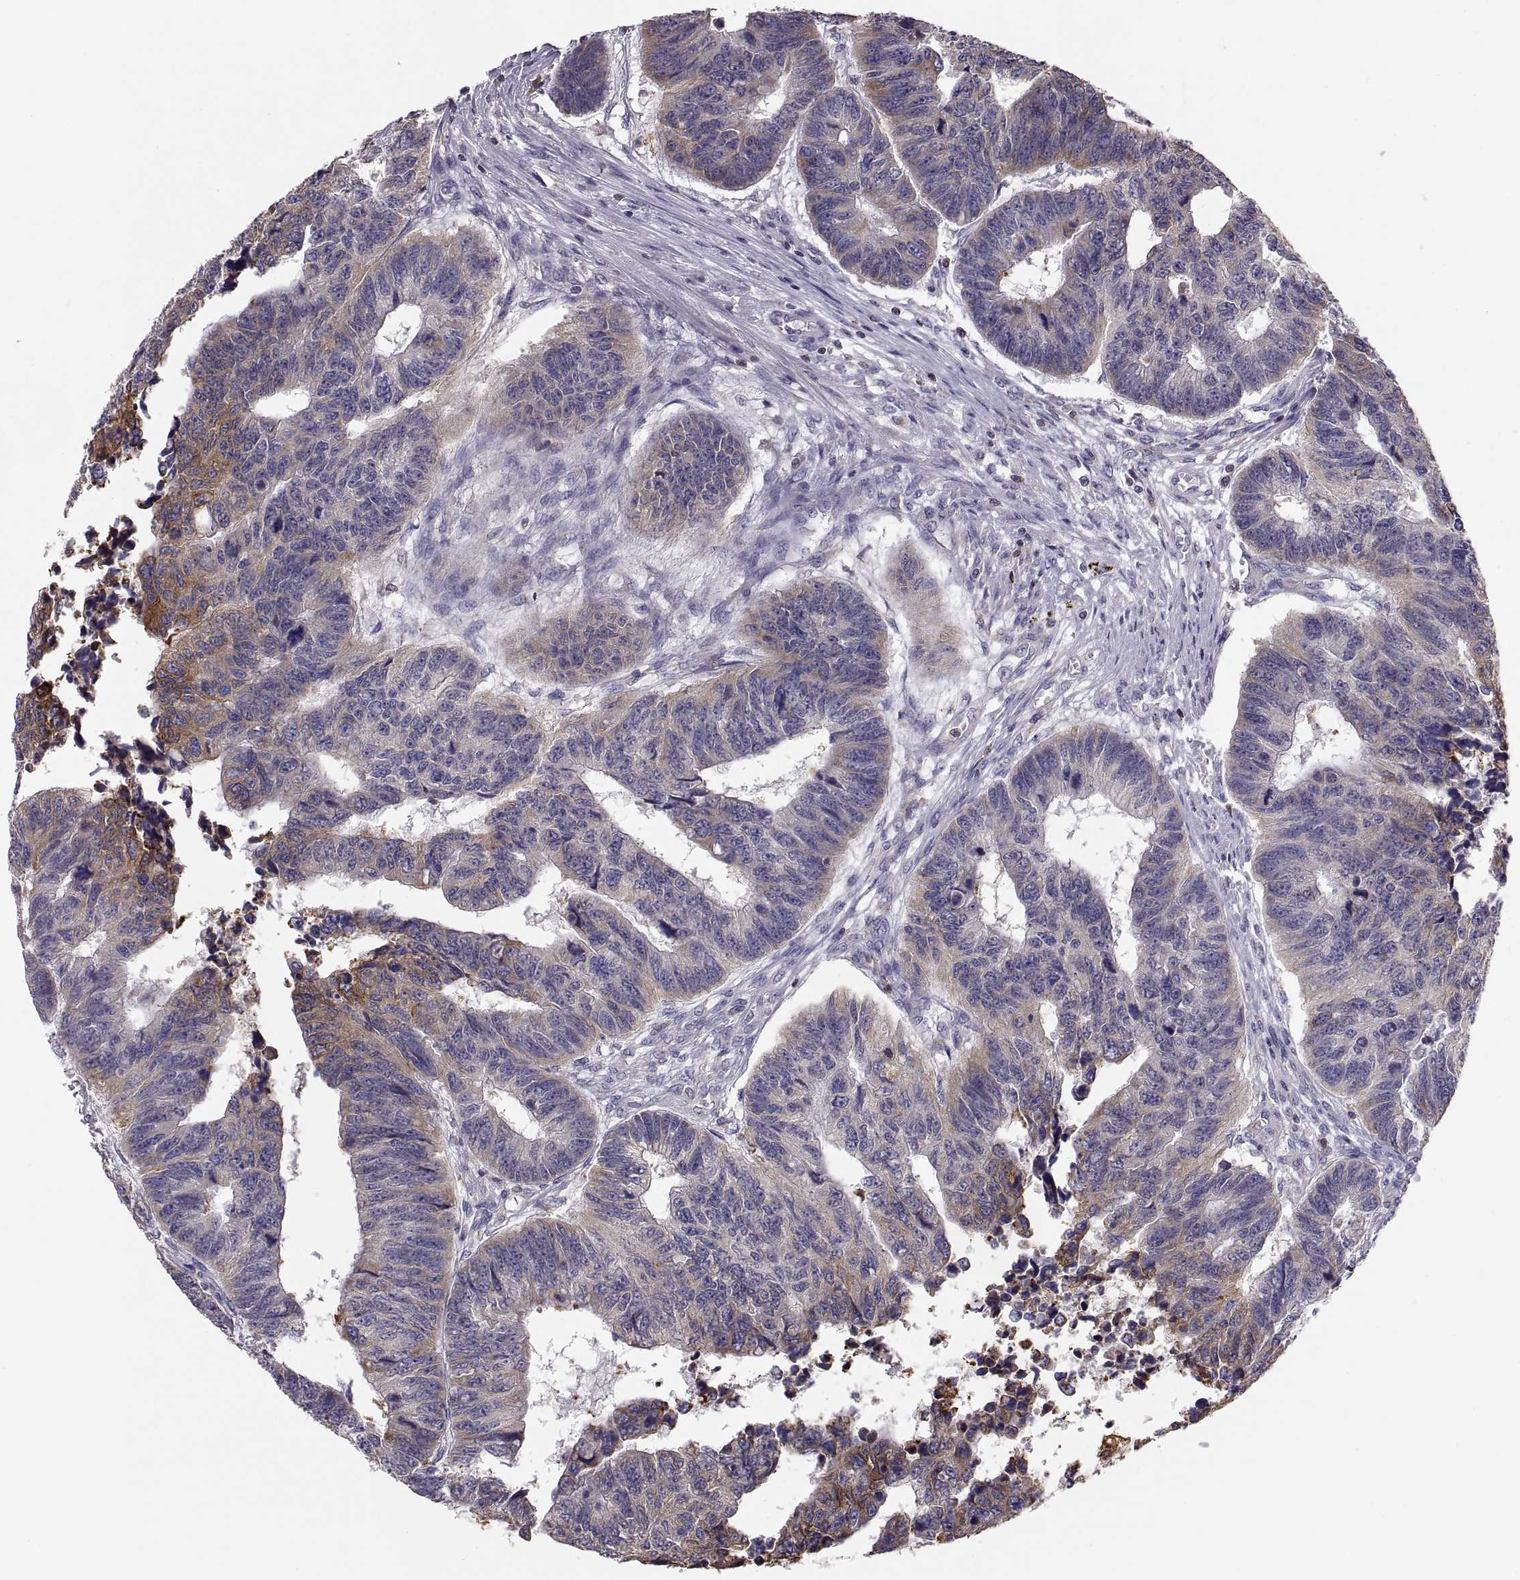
{"staining": {"intensity": "moderate", "quantity": "<25%", "location": "cytoplasmic/membranous"}, "tissue": "colorectal cancer", "cell_type": "Tumor cells", "image_type": "cancer", "snomed": [{"axis": "morphology", "description": "Adenocarcinoma, NOS"}, {"axis": "topography", "description": "Rectum"}], "caption": "Immunohistochemical staining of colorectal cancer demonstrates moderate cytoplasmic/membranous protein expression in approximately <25% of tumor cells.", "gene": "ERO1A", "patient": {"sex": "female", "age": 85}}